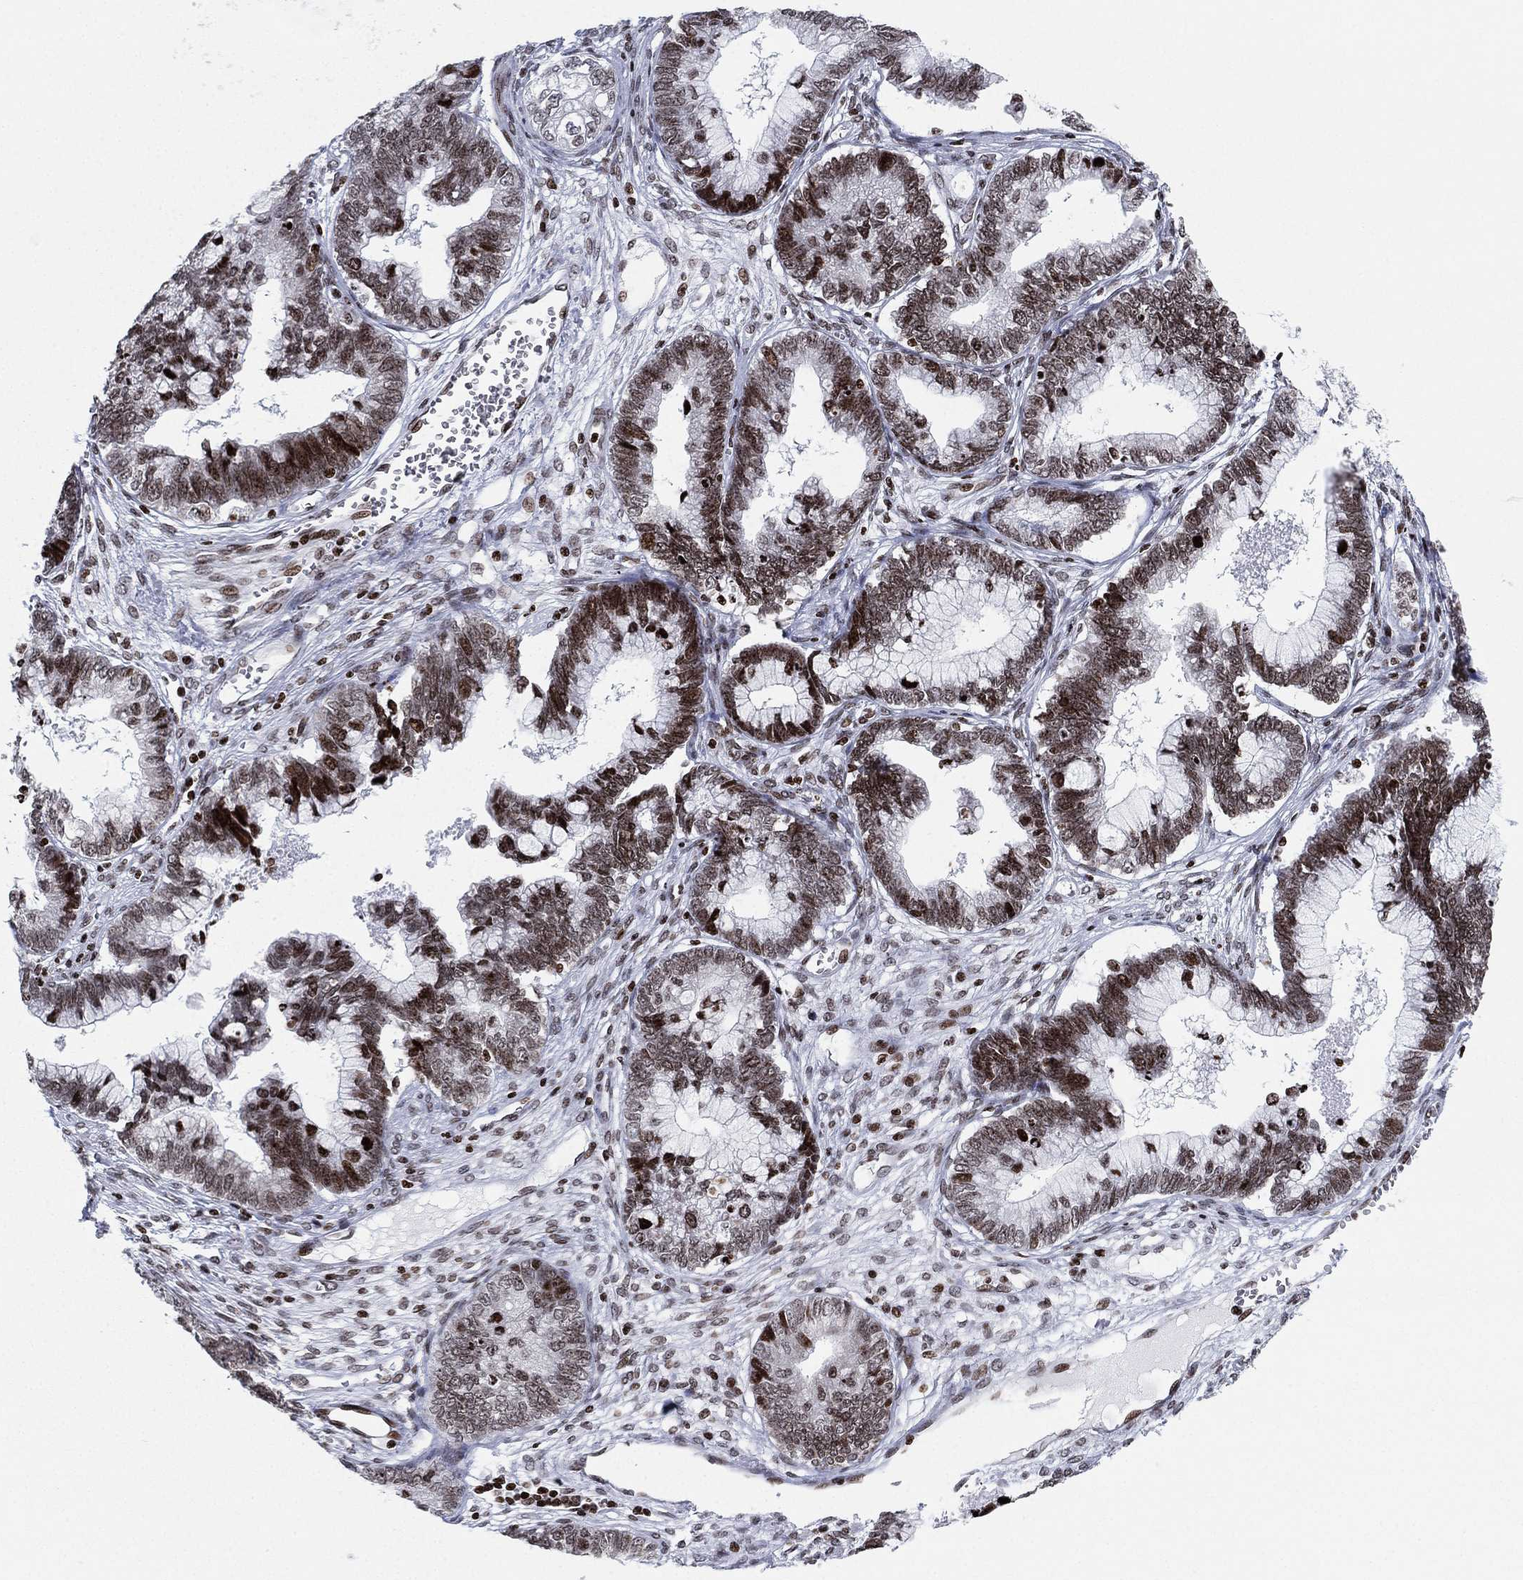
{"staining": {"intensity": "moderate", "quantity": "25%-75%", "location": "nuclear"}, "tissue": "cervical cancer", "cell_type": "Tumor cells", "image_type": "cancer", "snomed": [{"axis": "morphology", "description": "Adenocarcinoma, NOS"}, {"axis": "topography", "description": "Cervix"}], "caption": "A histopathology image of adenocarcinoma (cervical) stained for a protein shows moderate nuclear brown staining in tumor cells.", "gene": "MFSD14A", "patient": {"sex": "female", "age": 44}}